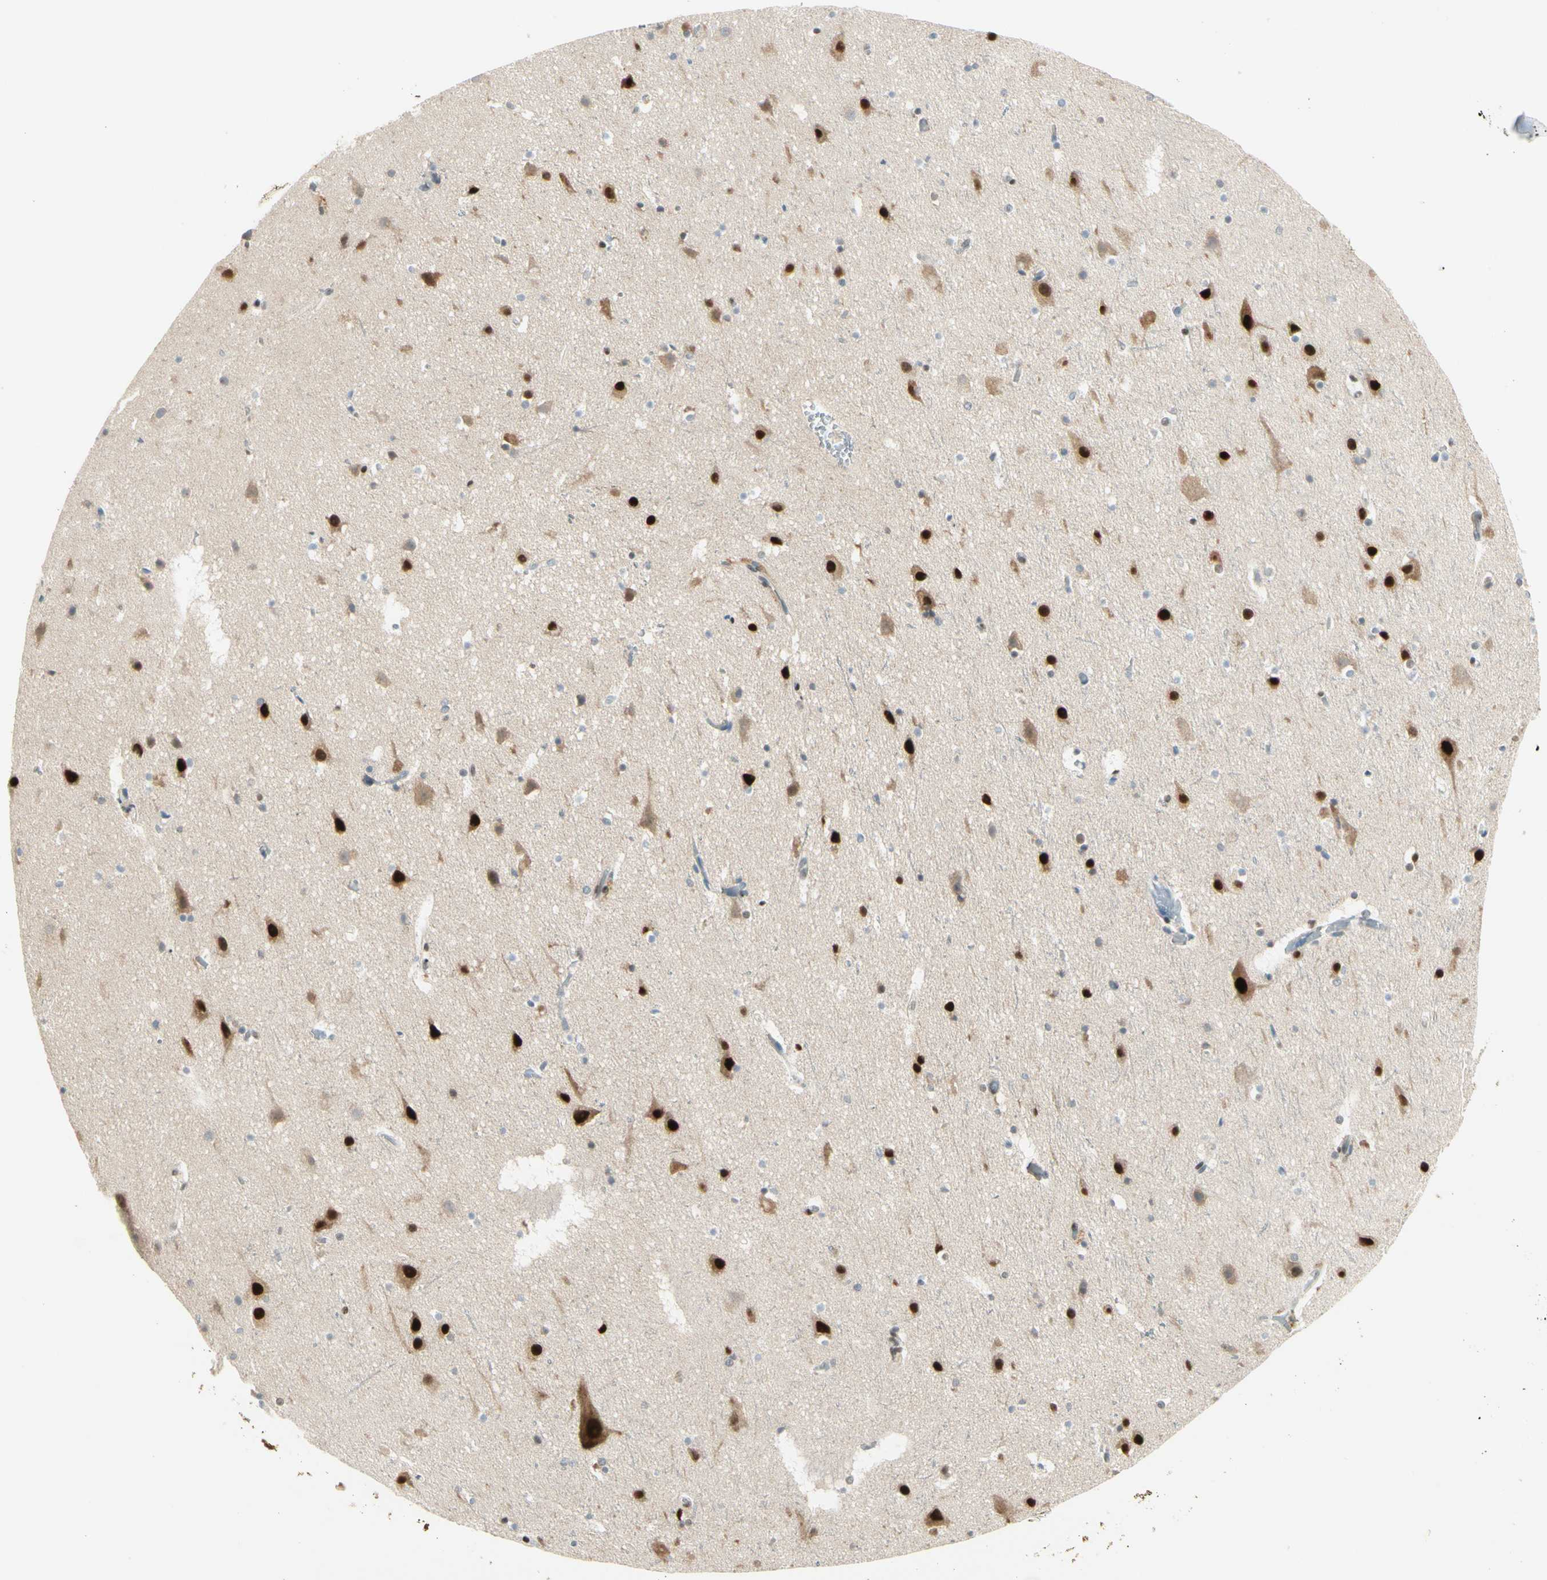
{"staining": {"intensity": "negative", "quantity": "none", "location": "none"}, "tissue": "cerebral cortex", "cell_type": "Endothelial cells", "image_type": "normal", "snomed": [{"axis": "morphology", "description": "Normal tissue, NOS"}, {"axis": "topography", "description": "Cerebral cortex"}], "caption": "The image exhibits no staining of endothelial cells in unremarkable cerebral cortex. (Brightfield microscopy of DAB (3,3'-diaminobenzidine) immunohistochemistry at high magnification).", "gene": "ATXN1", "patient": {"sex": "male", "age": 45}}